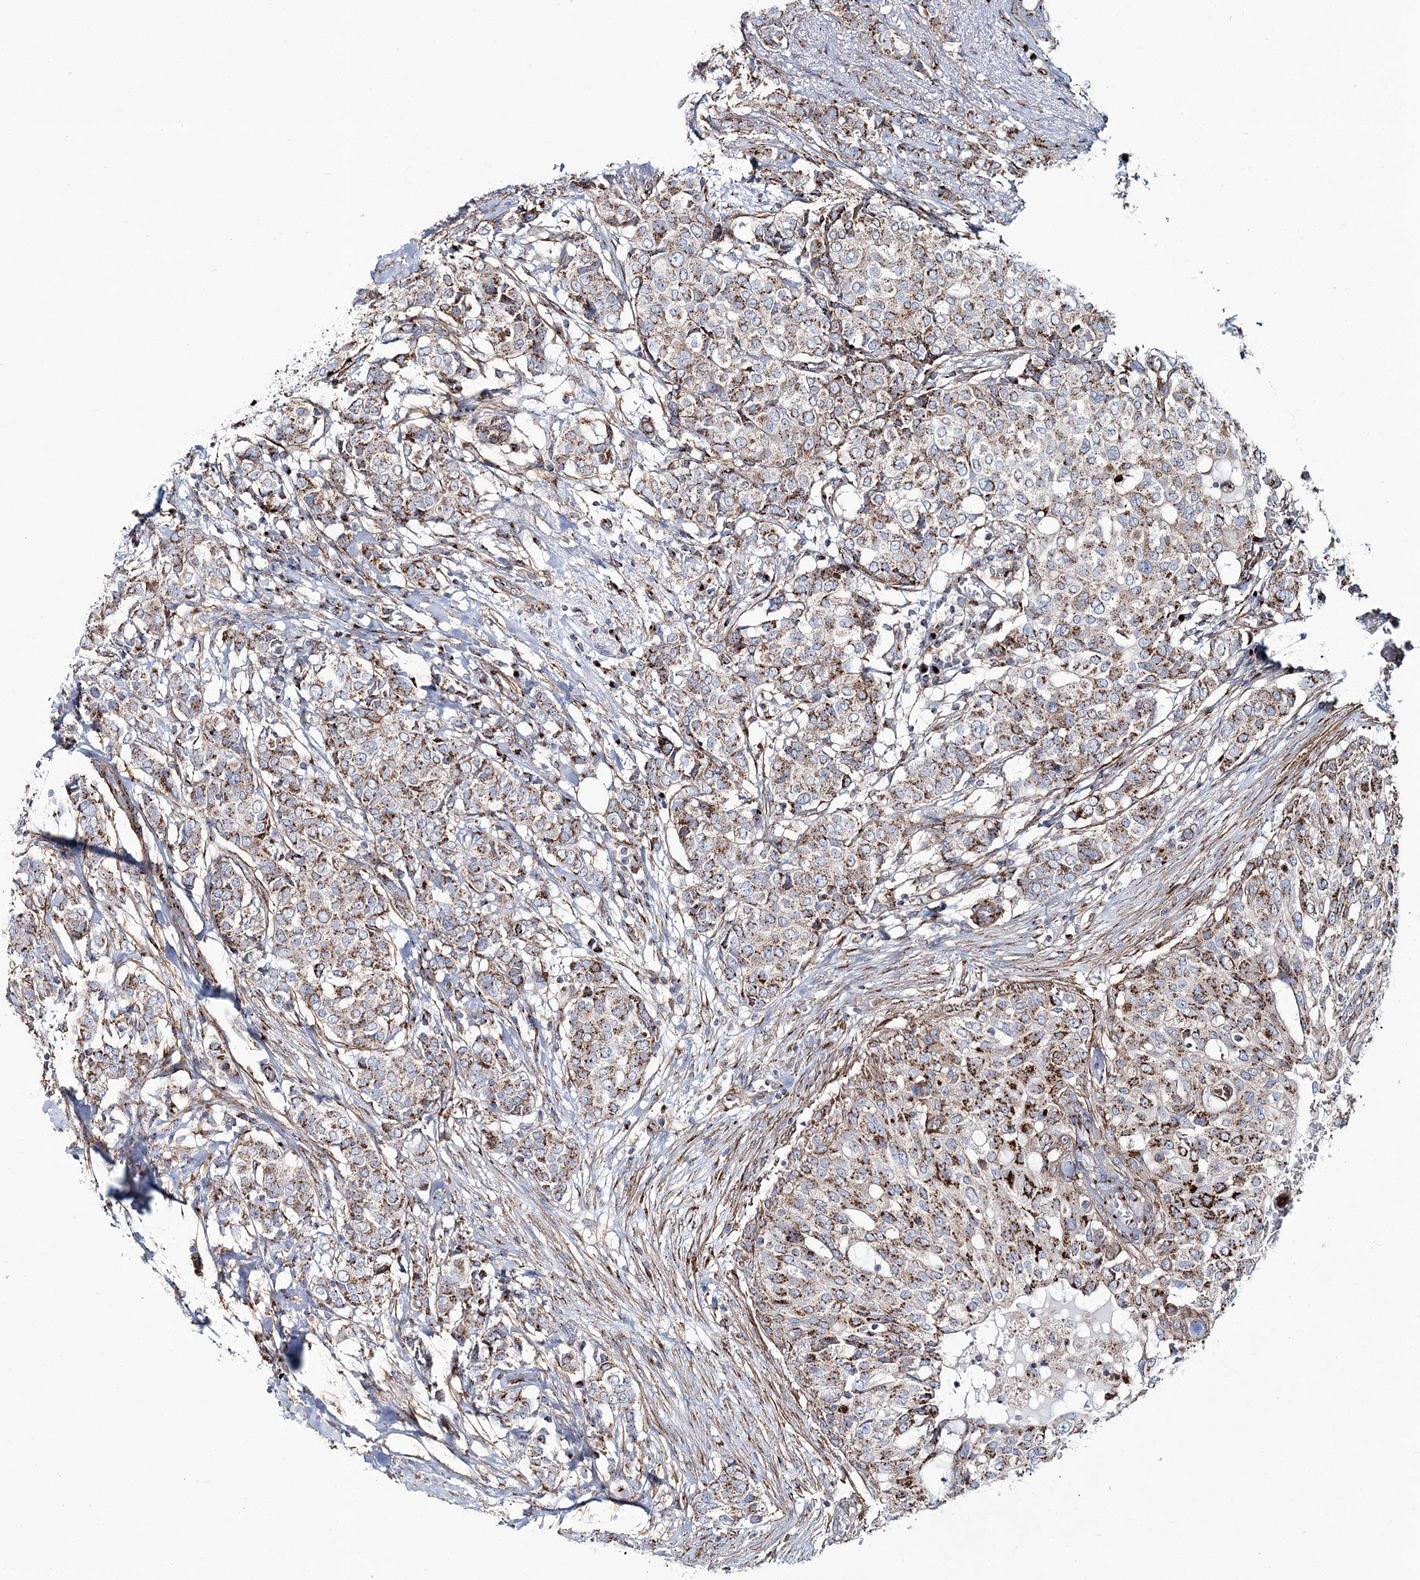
{"staining": {"intensity": "moderate", "quantity": ">75%", "location": "cytoplasmic/membranous"}, "tissue": "breast cancer", "cell_type": "Tumor cells", "image_type": "cancer", "snomed": [{"axis": "morphology", "description": "Lobular carcinoma"}, {"axis": "topography", "description": "Breast"}], "caption": "A brown stain labels moderate cytoplasmic/membranous expression of a protein in human lobular carcinoma (breast) tumor cells.", "gene": "MAN1A2", "patient": {"sex": "female", "age": 51}}